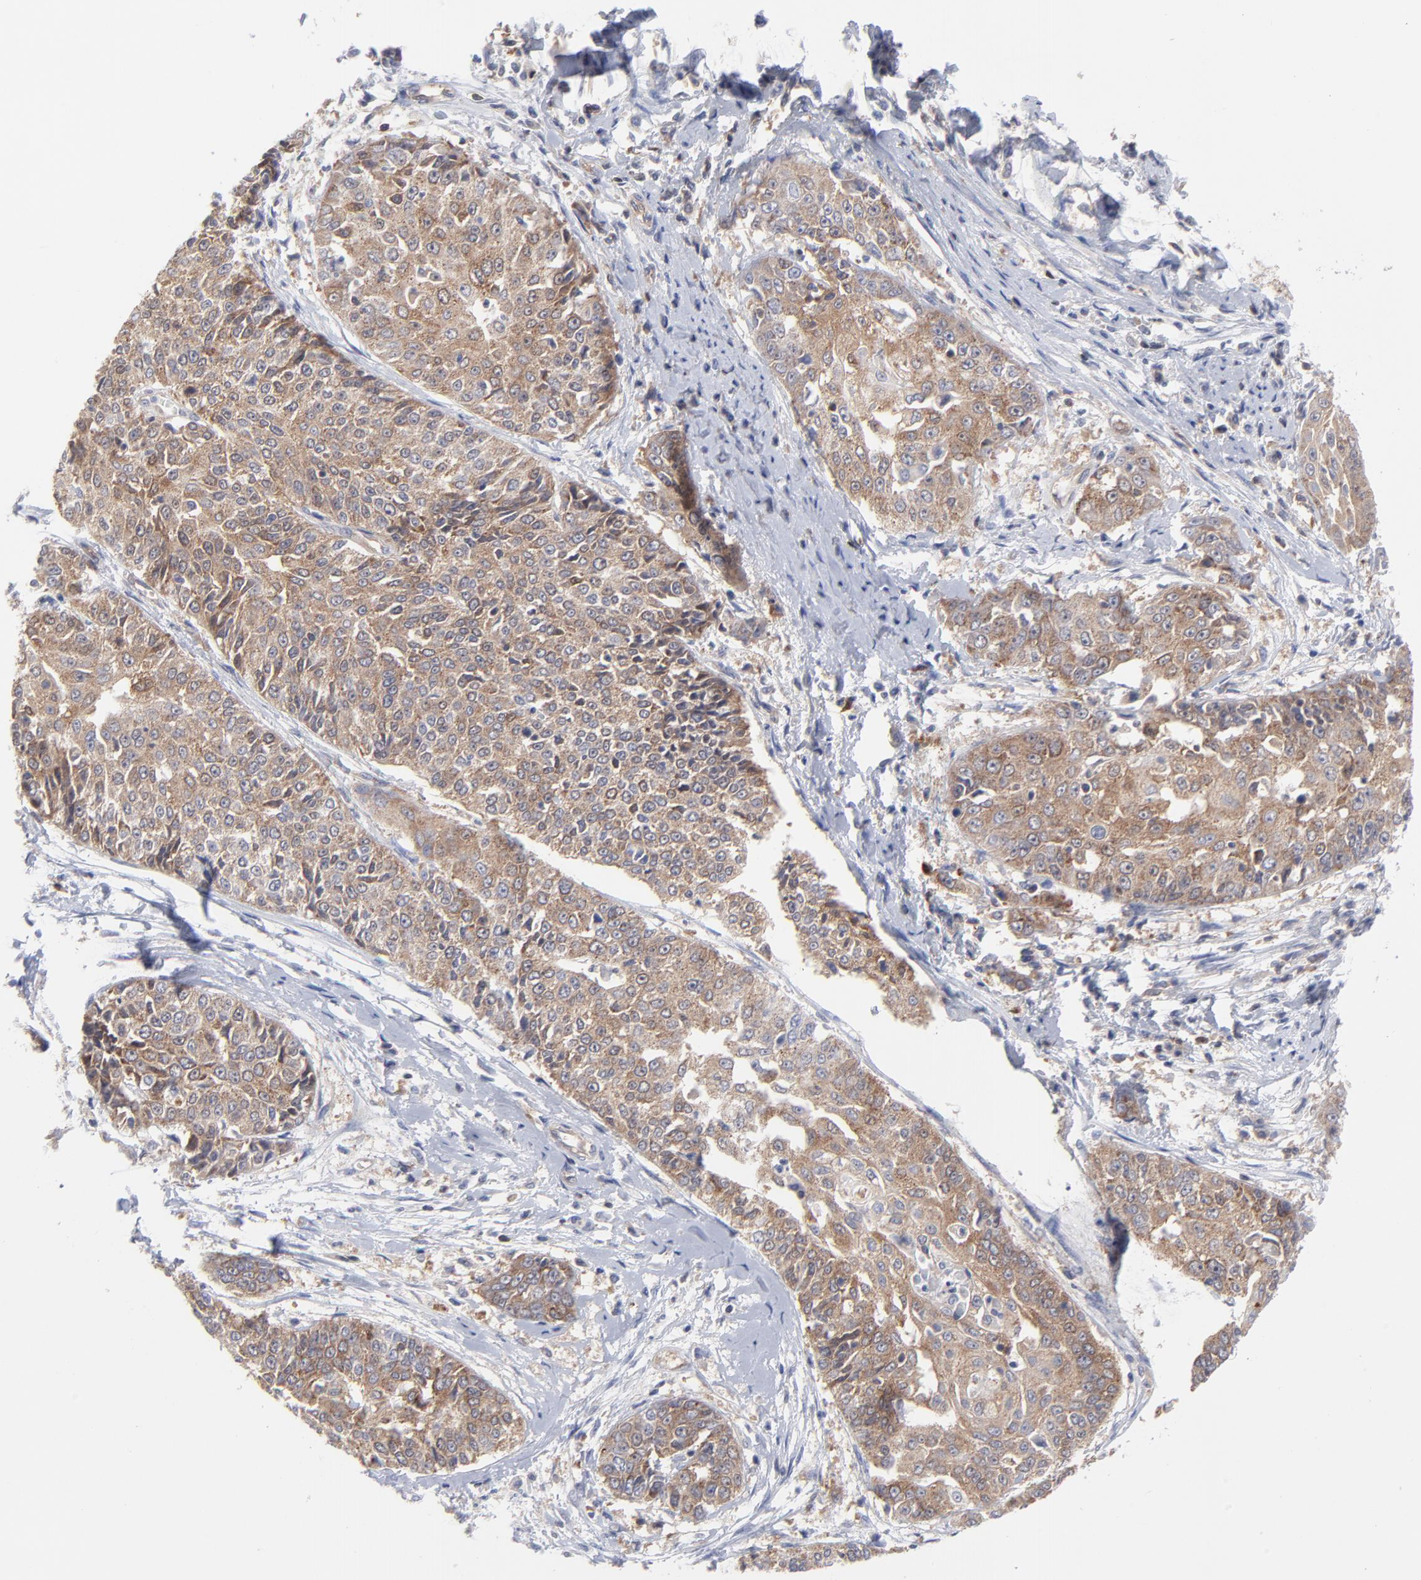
{"staining": {"intensity": "weak", "quantity": ">75%", "location": "cytoplasmic/membranous"}, "tissue": "cervical cancer", "cell_type": "Tumor cells", "image_type": "cancer", "snomed": [{"axis": "morphology", "description": "Squamous cell carcinoma, NOS"}, {"axis": "topography", "description": "Cervix"}], "caption": "Immunohistochemistry (IHC) micrograph of neoplastic tissue: human cervical cancer (squamous cell carcinoma) stained using immunohistochemistry (IHC) shows low levels of weak protein expression localized specifically in the cytoplasmic/membranous of tumor cells, appearing as a cytoplasmic/membranous brown color.", "gene": "NFKBIA", "patient": {"sex": "female", "age": 64}}